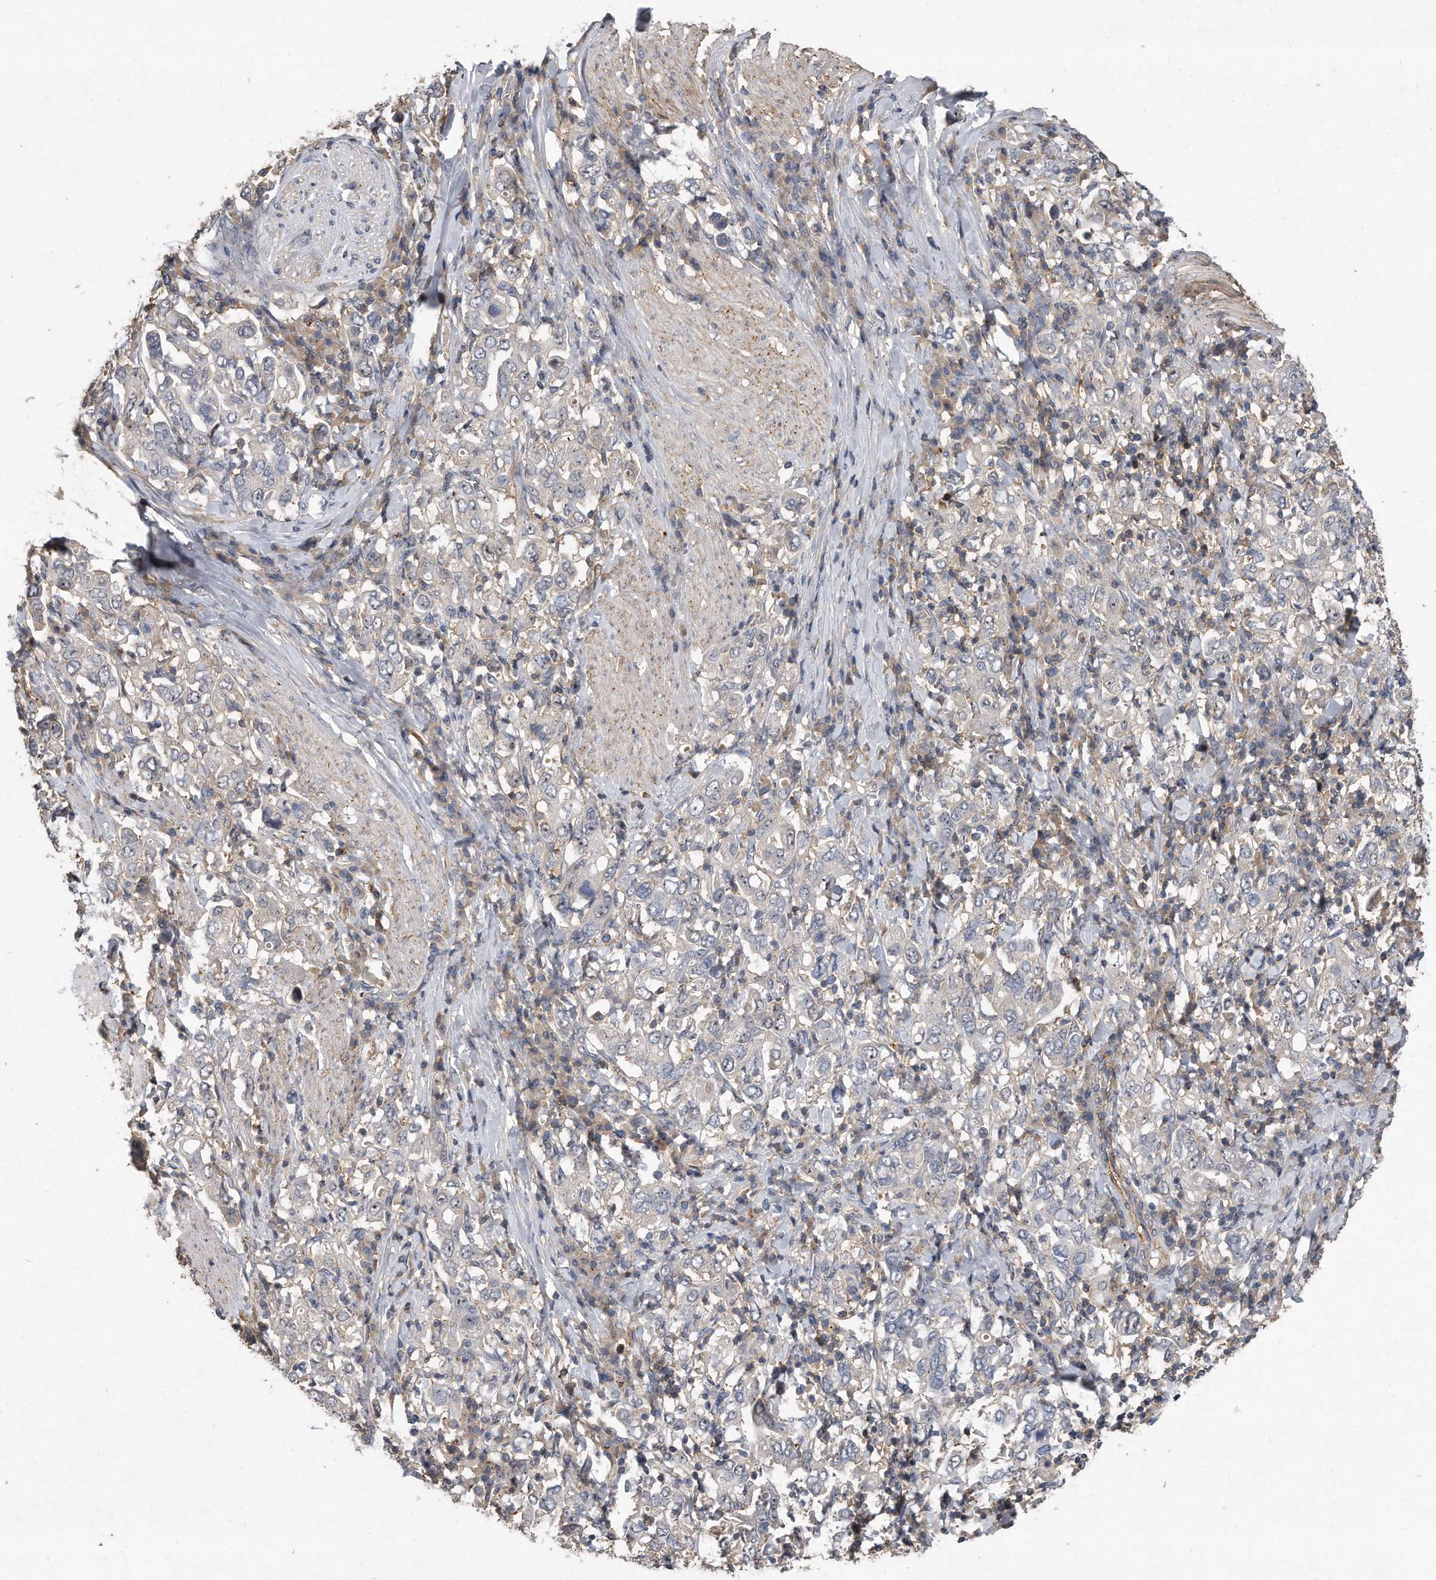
{"staining": {"intensity": "negative", "quantity": "none", "location": "none"}, "tissue": "stomach cancer", "cell_type": "Tumor cells", "image_type": "cancer", "snomed": [{"axis": "morphology", "description": "Adenocarcinoma, NOS"}, {"axis": "topography", "description": "Stomach, upper"}], "caption": "There is no significant expression in tumor cells of adenocarcinoma (stomach).", "gene": "PGBD2", "patient": {"sex": "male", "age": 62}}